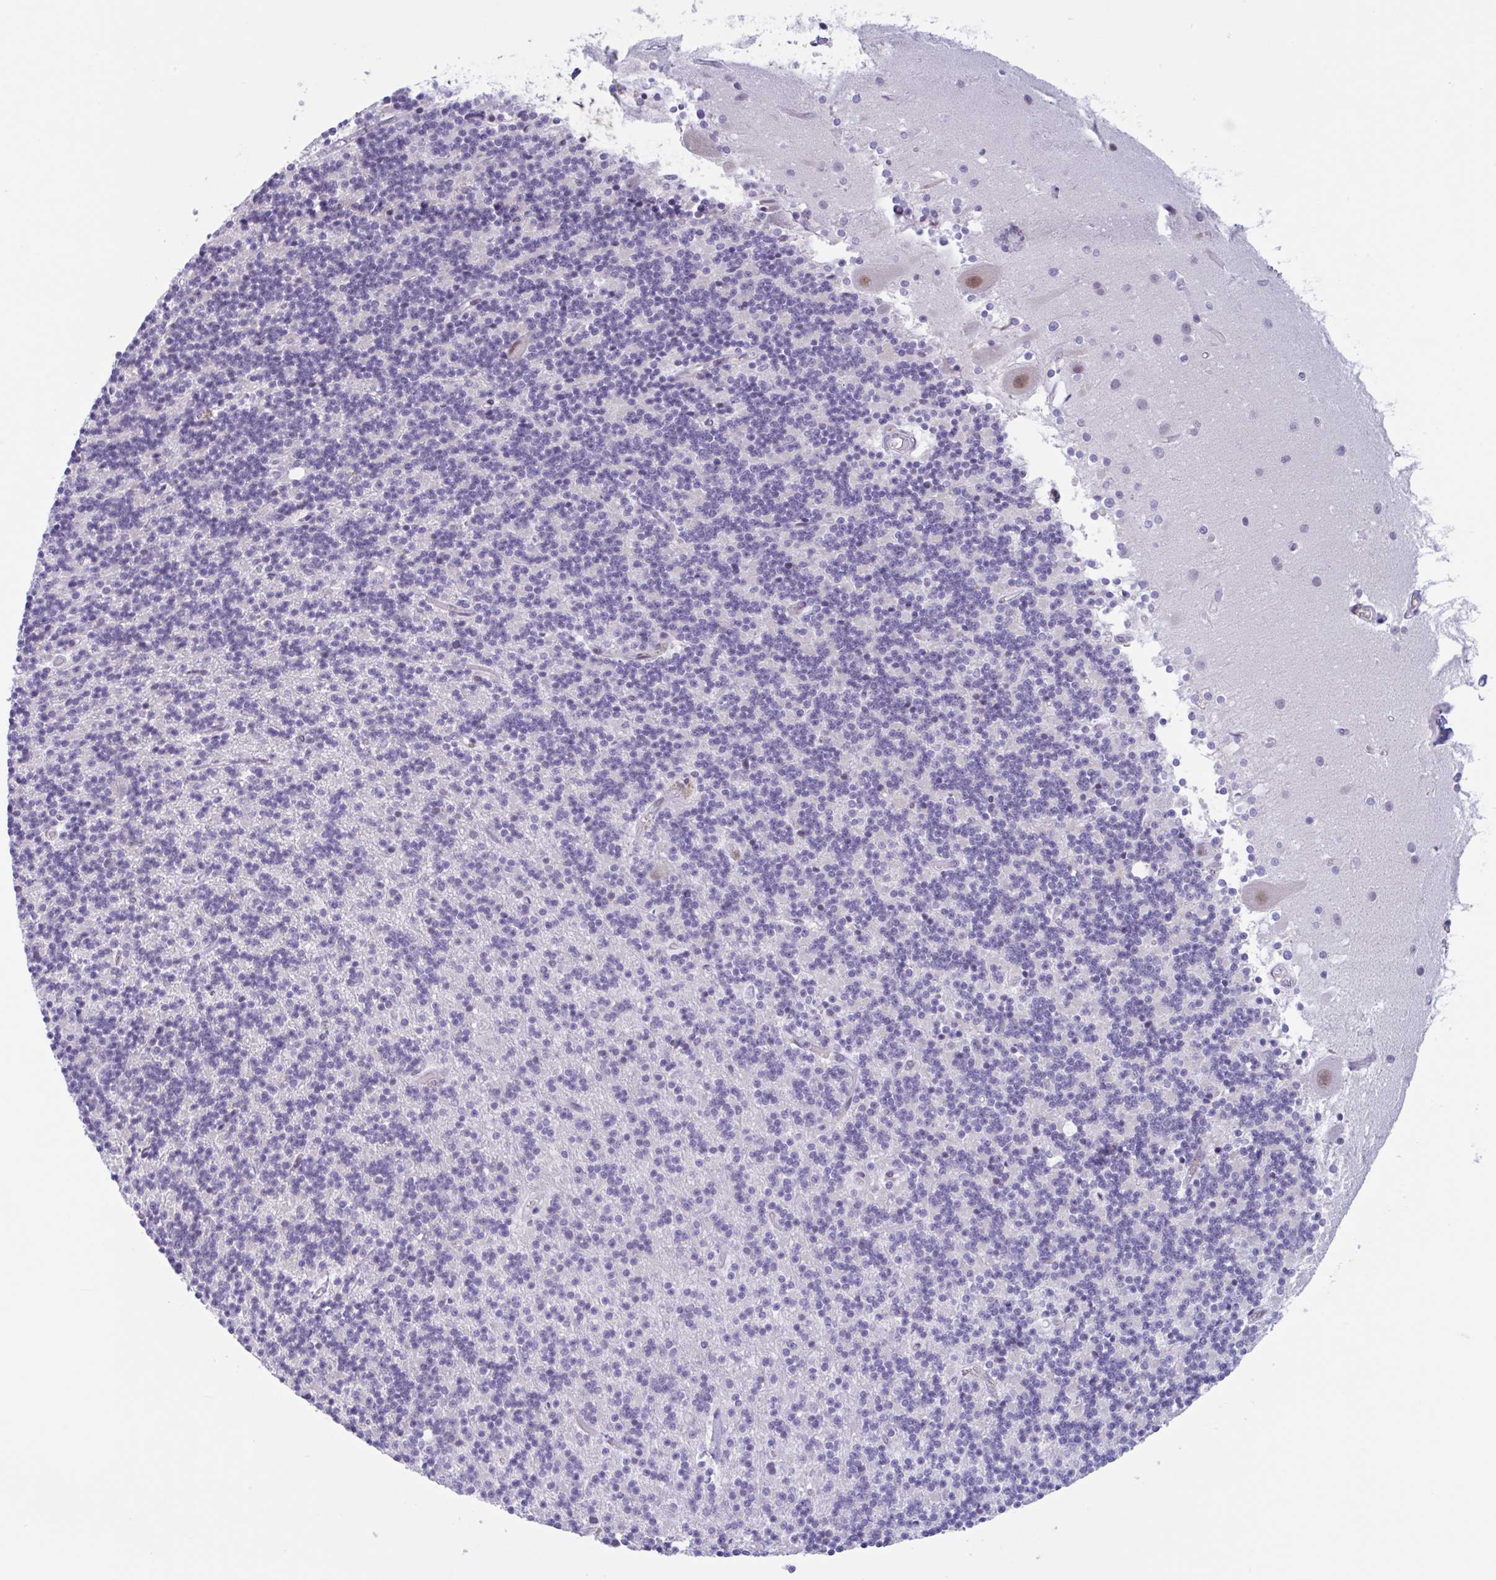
{"staining": {"intensity": "negative", "quantity": "none", "location": "none"}, "tissue": "cerebellum", "cell_type": "Cells in granular layer", "image_type": "normal", "snomed": [{"axis": "morphology", "description": "Normal tissue, NOS"}, {"axis": "topography", "description": "Cerebellum"}], "caption": "The immunohistochemistry (IHC) micrograph has no significant expression in cells in granular layer of cerebellum. (Stains: DAB (3,3'-diaminobenzidine) IHC with hematoxylin counter stain, Microscopy: brightfield microscopy at high magnification).", "gene": "PLG", "patient": {"sex": "male", "age": 54}}